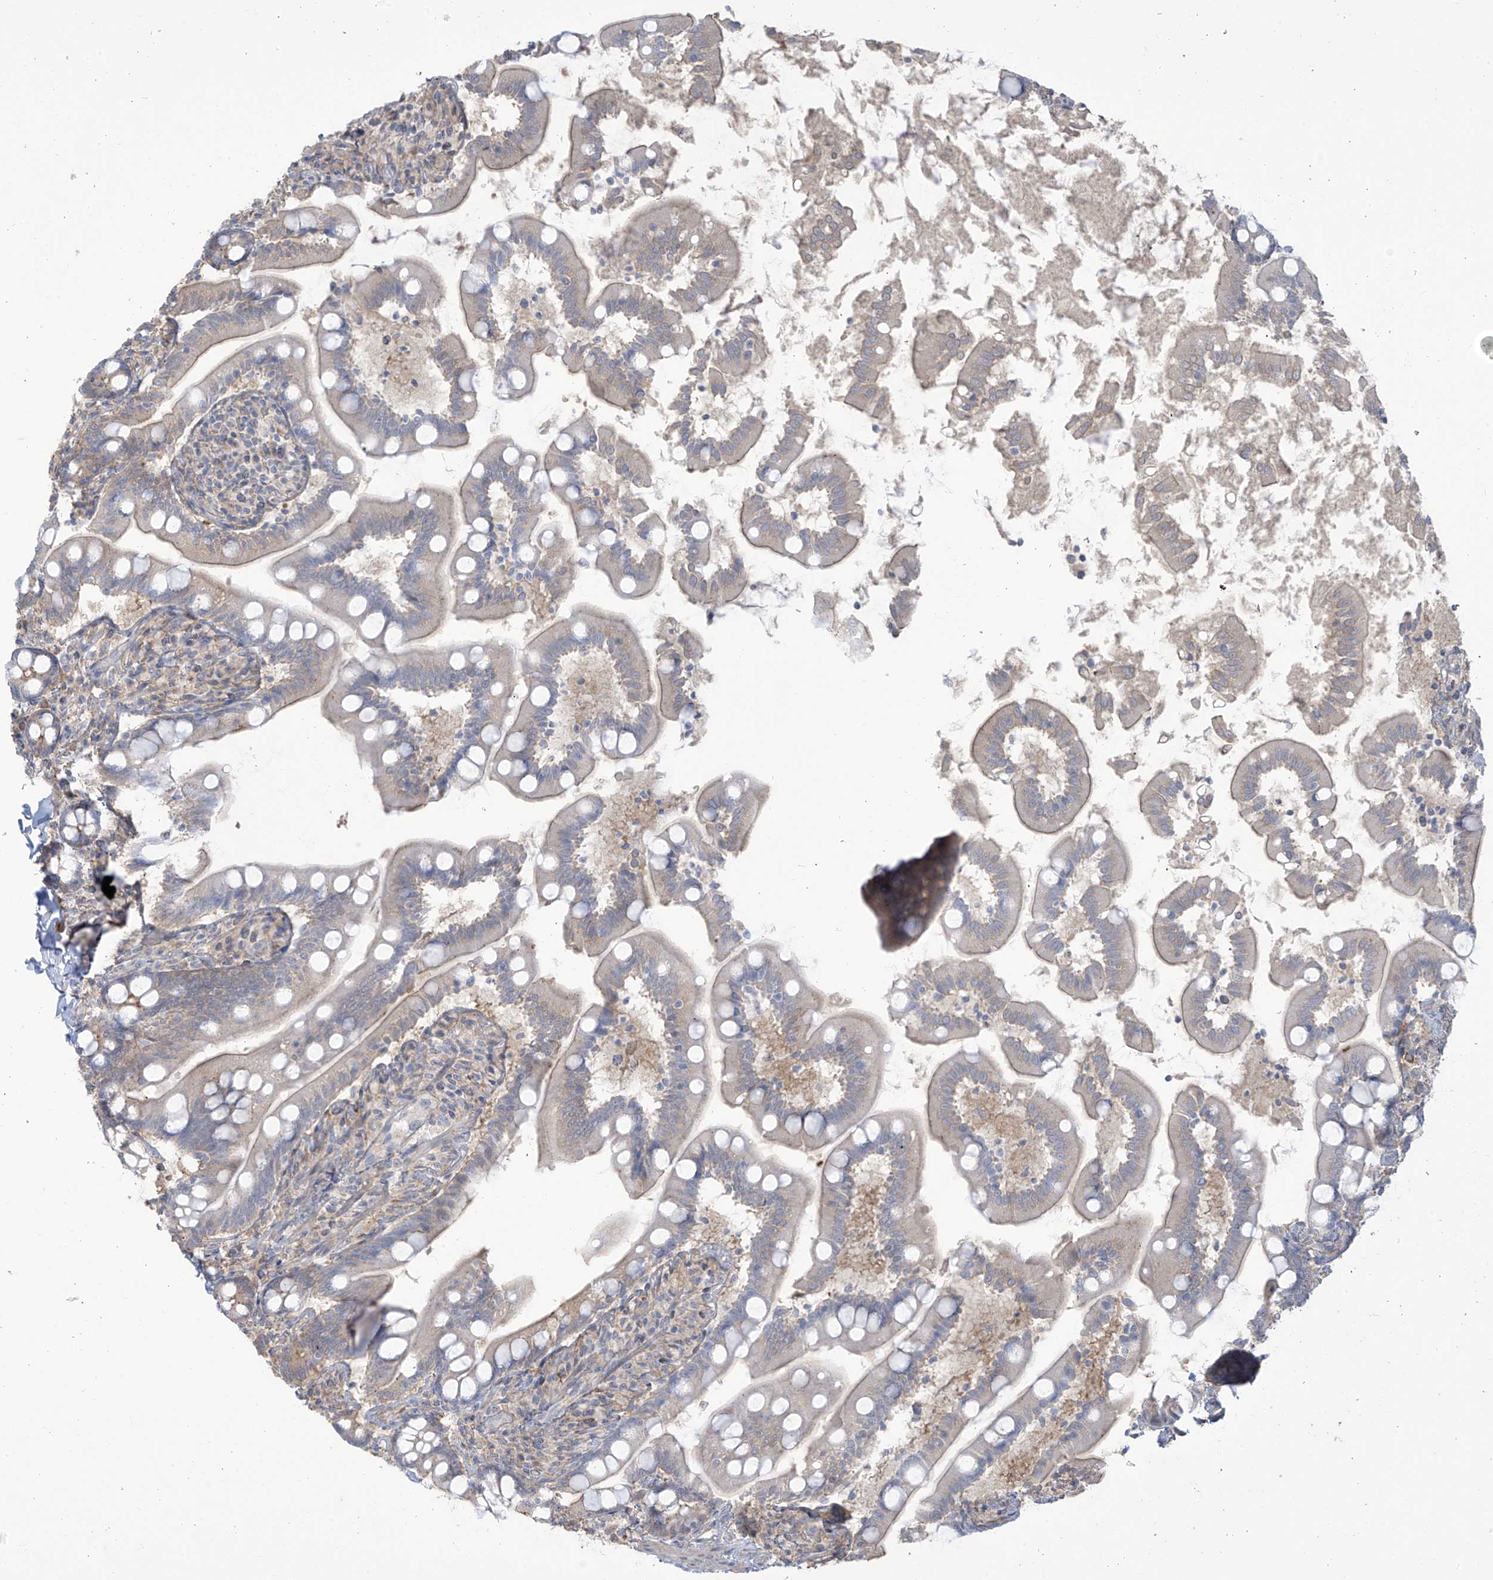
{"staining": {"intensity": "moderate", "quantity": "<25%", "location": "cytoplasmic/membranous"}, "tissue": "small intestine", "cell_type": "Glandular cells", "image_type": "normal", "snomed": [{"axis": "morphology", "description": "Normal tissue, NOS"}, {"axis": "topography", "description": "Small intestine"}], "caption": "Immunohistochemical staining of benign human small intestine exhibits low levels of moderate cytoplasmic/membranous expression in about <25% of glandular cells. The staining was performed using DAB, with brown indicating positive protein expression. Nuclei are stained blue with hematoxylin.", "gene": "TAGAP", "patient": {"sex": "female", "age": 64}}